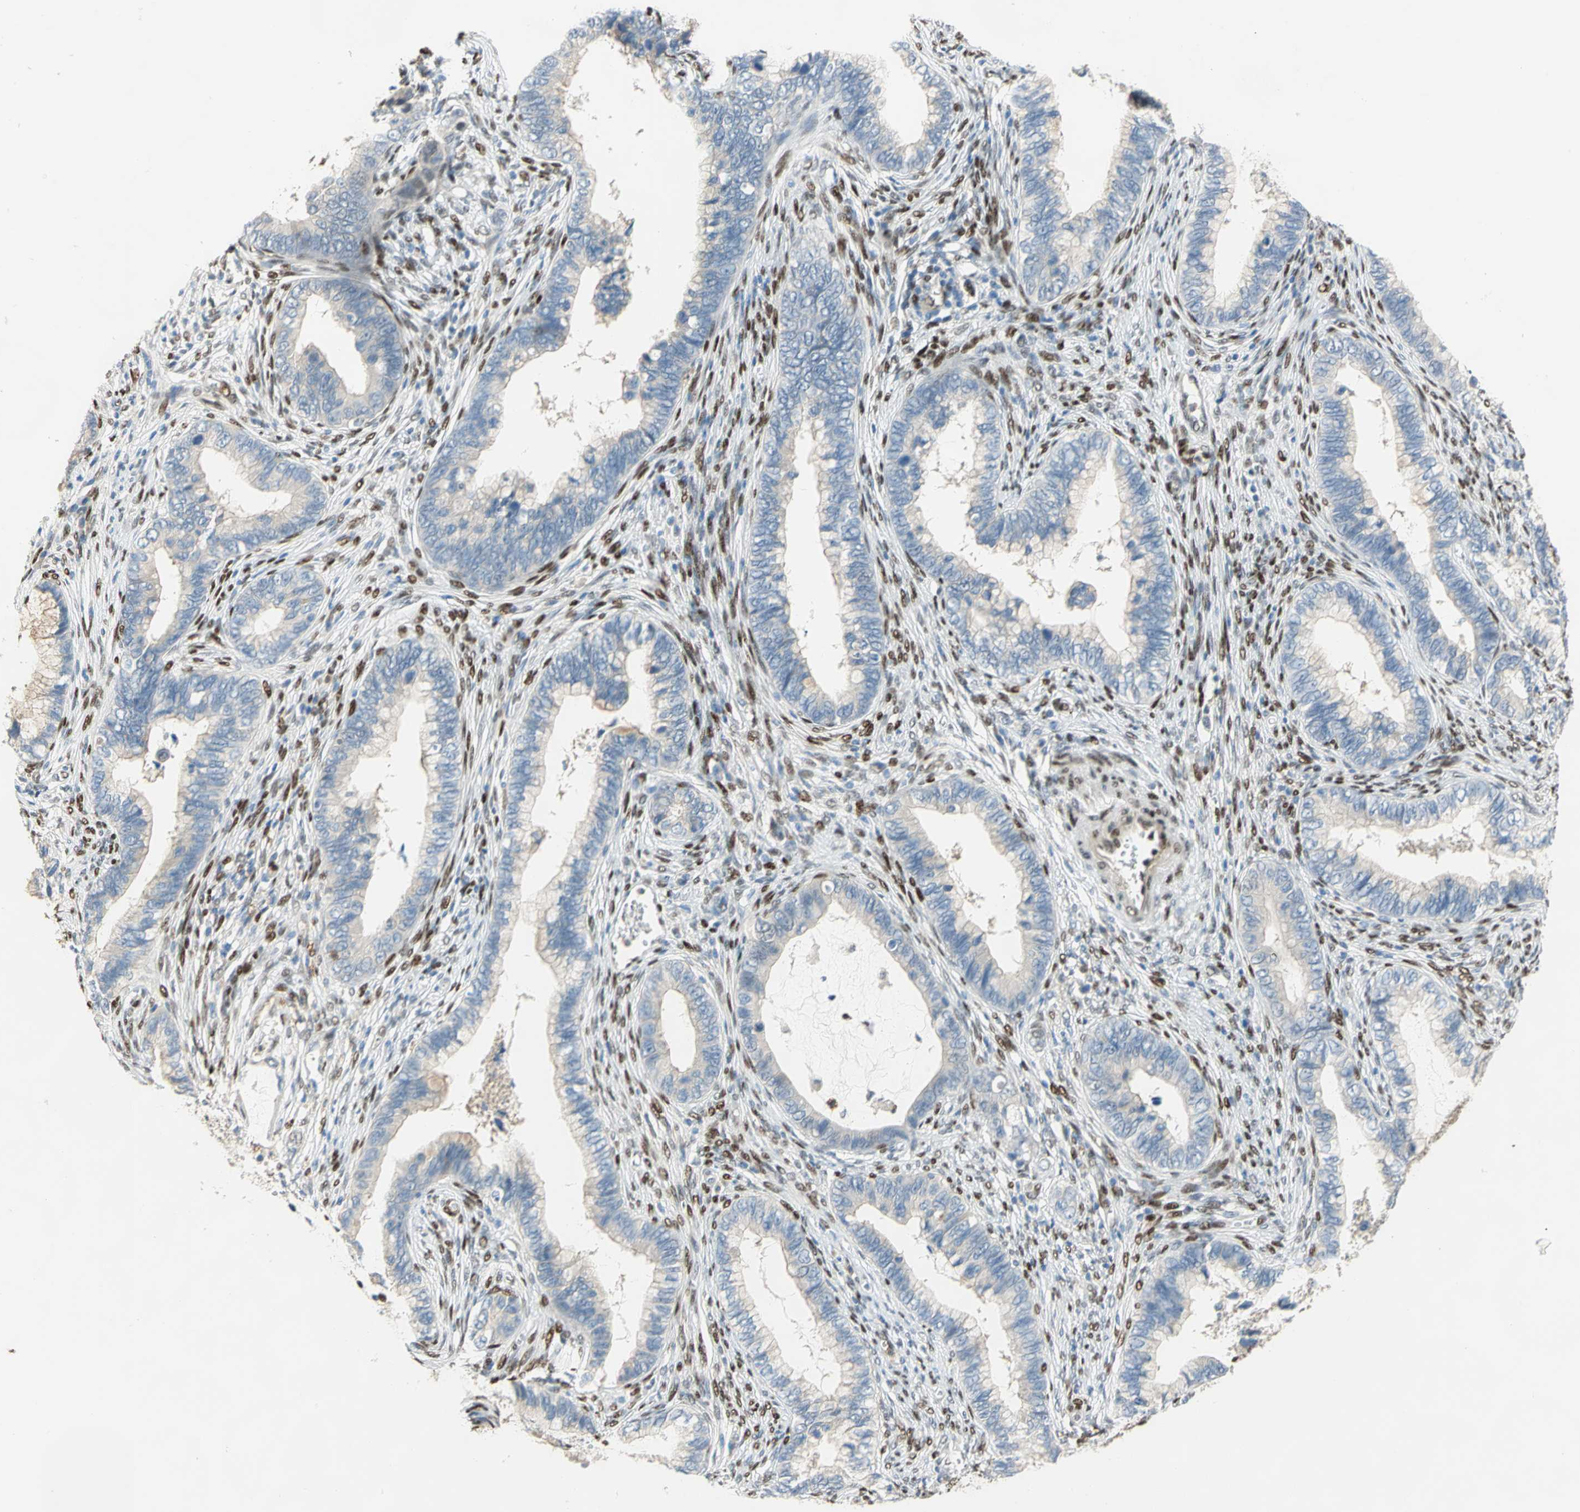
{"staining": {"intensity": "weak", "quantity": "25%-75%", "location": "cytoplasmic/membranous"}, "tissue": "cervical cancer", "cell_type": "Tumor cells", "image_type": "cancer", "snomed": [{"axis": "morphology", "description": "Adenocarcinoma, NOS"}, {"axis": "topography", "description": "Cervix"}], "caption": "A brown stain shows weak cytoplasmic/membranous staining of a protein in adenocarcinoma (cervical) tumor cells.", "gene": "RBFOX2", "patient": {"sex": "female", "age": 44}}